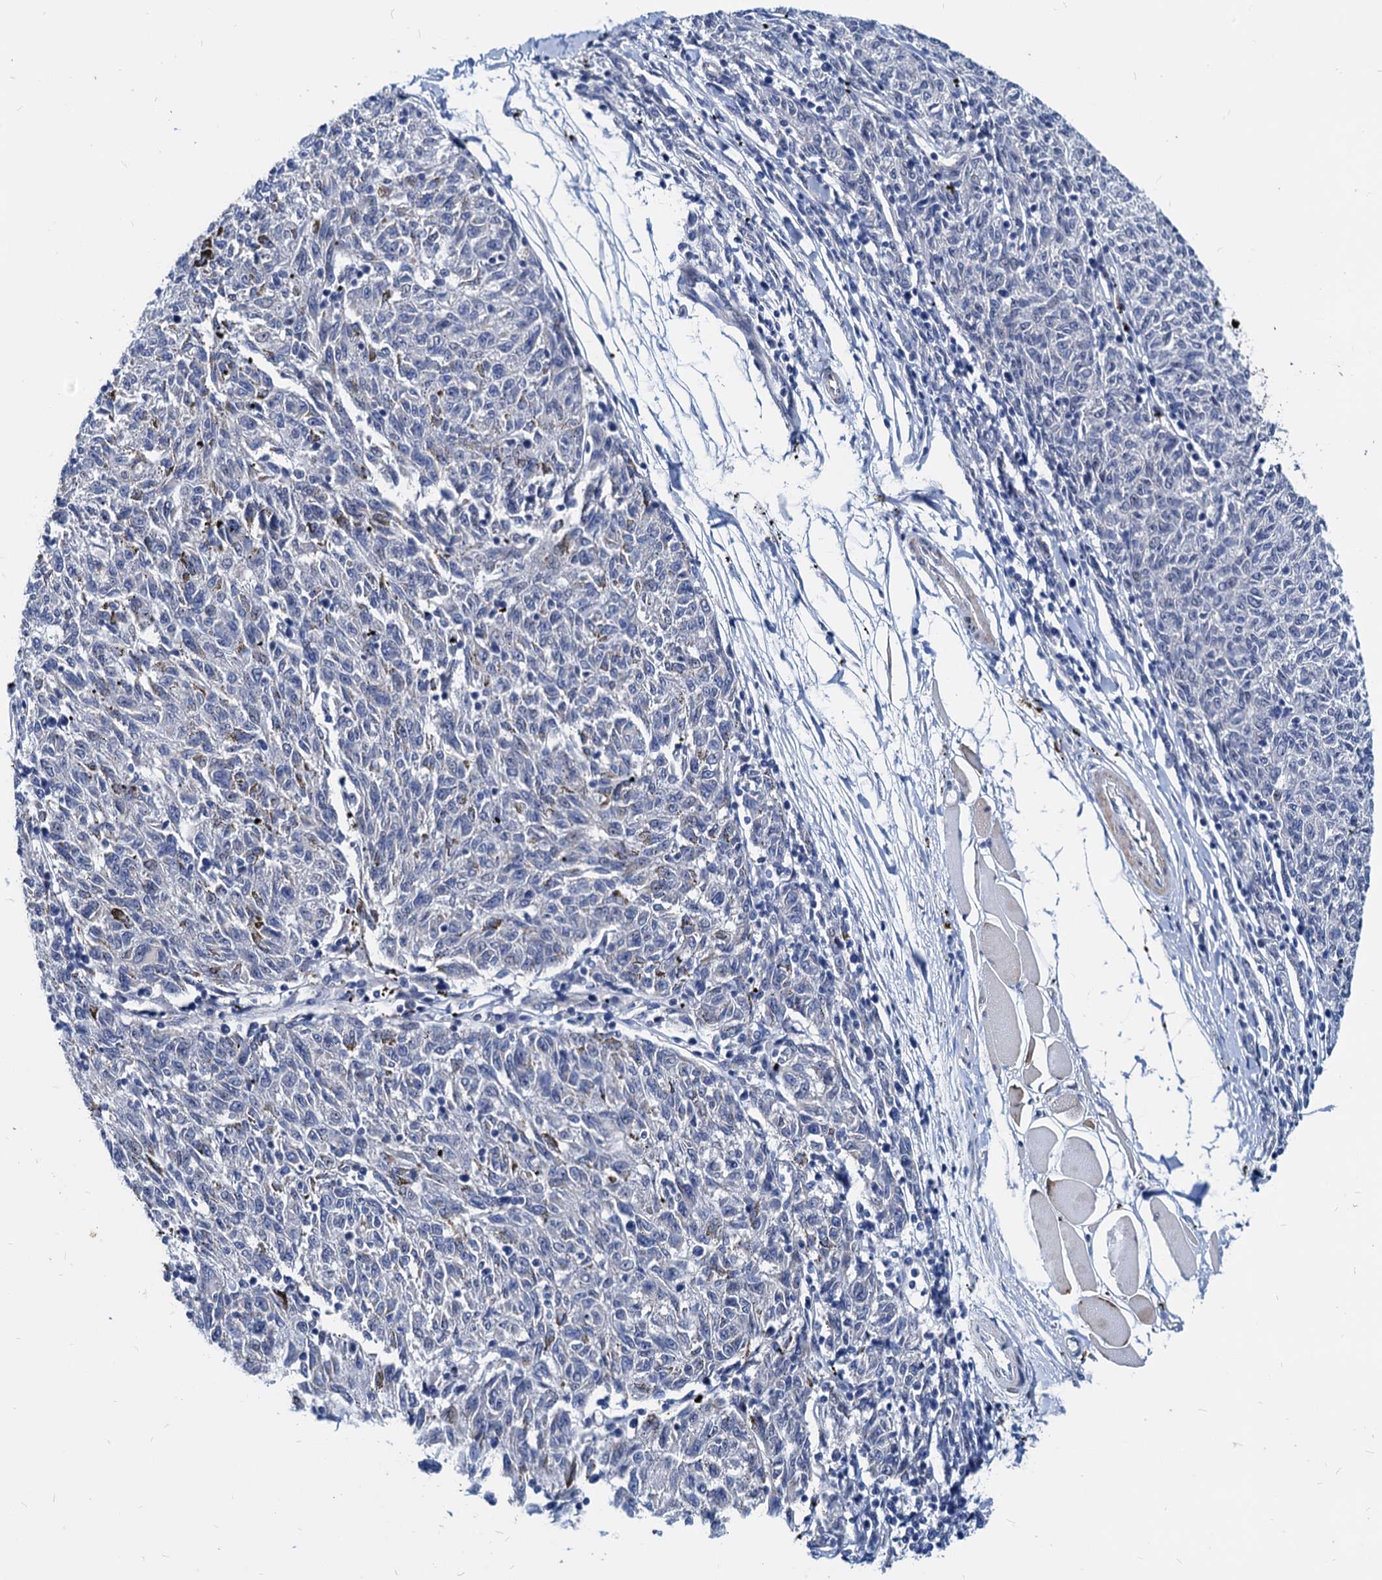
{"staining": {"intensity": "negative", "quantity": "none", "location": "none"}, "tissue": "melanoma", "cell_type": "Tumor cells", "image_type": "cancer", "snomed": [{"axis": "morphology", "description": "Malignant melanoma, NOS"}, {"axis": "topography", "description": "Skin"}], "caption": "This micrograph is of melanoma stained with immunohistochemistry to label a protein in brown with the nuclei are counter-stained blue. There is no expression in tumor cells.", "gene": "HSF2", "patient": {"sex": "female", "age": 72}}